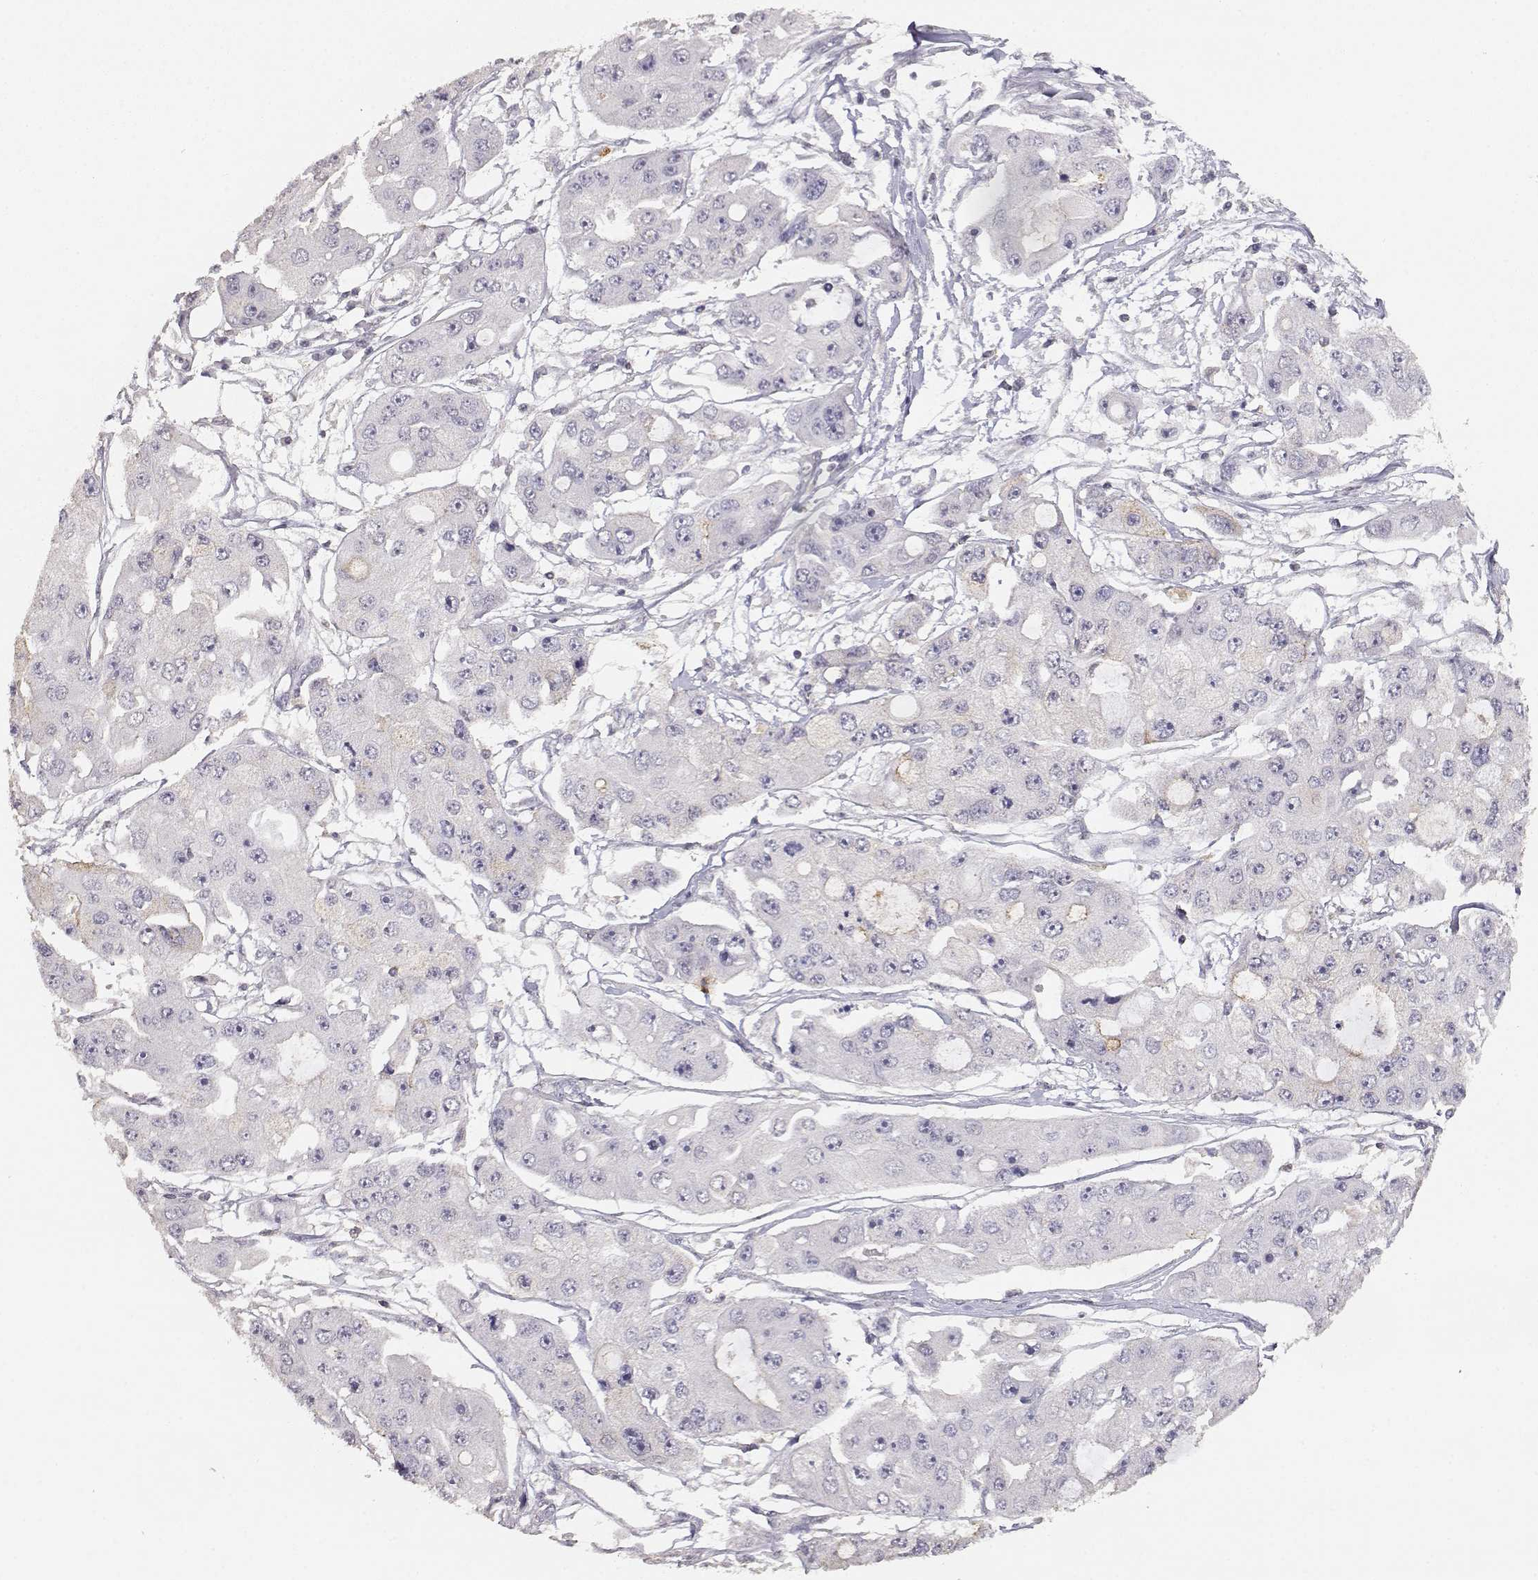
{"staining": {"intensity": "negative", "quantity": "none", "location": "none"}, "tissue": "ovarian cancer", "cell_type": "Tumor cells", "image_type": "cancer", "snomed": [{"axis": "morphology", "description": "Cystadenocarcinoma, serous, NOS"}, {"axis": "topography", "description": "Ovary"}], "caption": "A photomicrograph of serous cystadenocarcinoma (ovarian) stained for a protein displays no brown staining in tumor cells. (IHC, brightfield microscopy, high magnification).", "gene": "TNFRSF10C", "patient": {"sex": "female", "age": 56}}